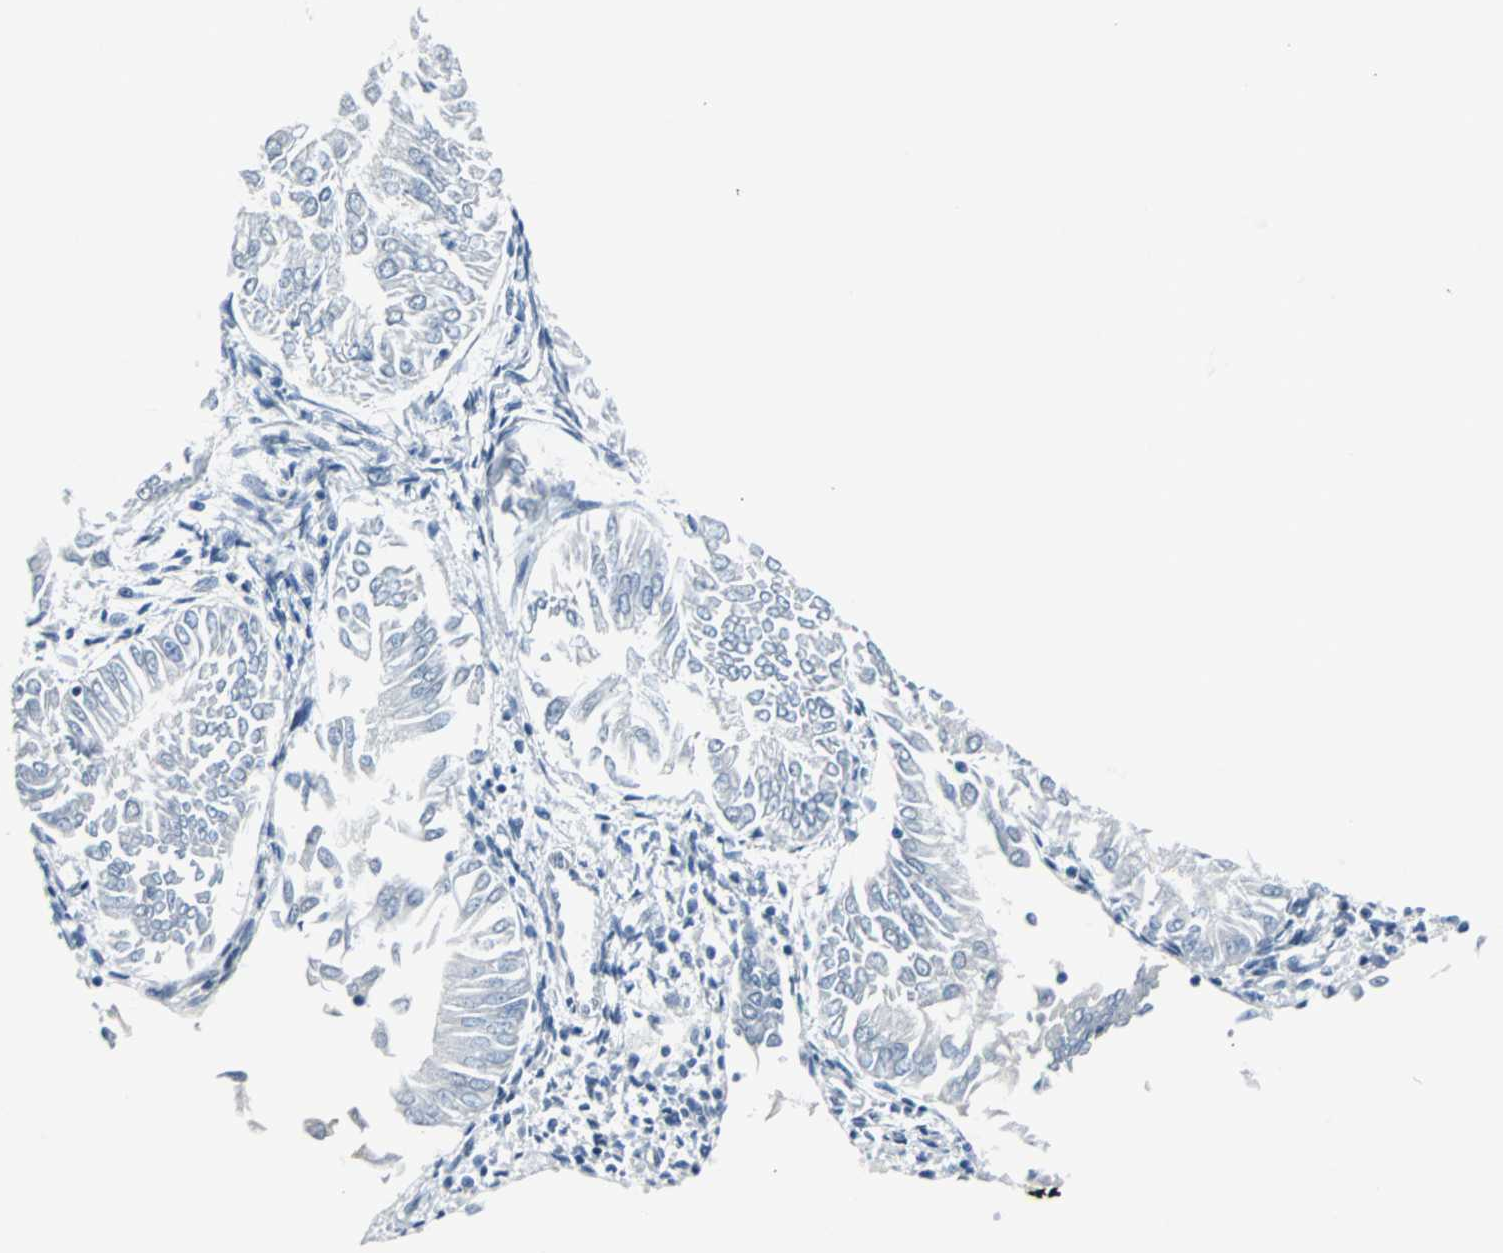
{"staining": {"intensity": "negative", "quantity": "none", "location": "none"}, "tissue": "endometrial cancer", "cell_type": "Tumor cells", "image_type": "cancer", "snomed": [{"axis": "morphology", "description": "Adenocarcinoma, NOS"}, {"axis": "topography", "description": "Endometrium"}], "caption": "Immunohistochemistry micrograph of human endometrial cancer stained for a protein (brown), which exhibits no expression in tumor cells.", "gene": "MEF2D", "patient": {"sex": "female", "age": 53}}